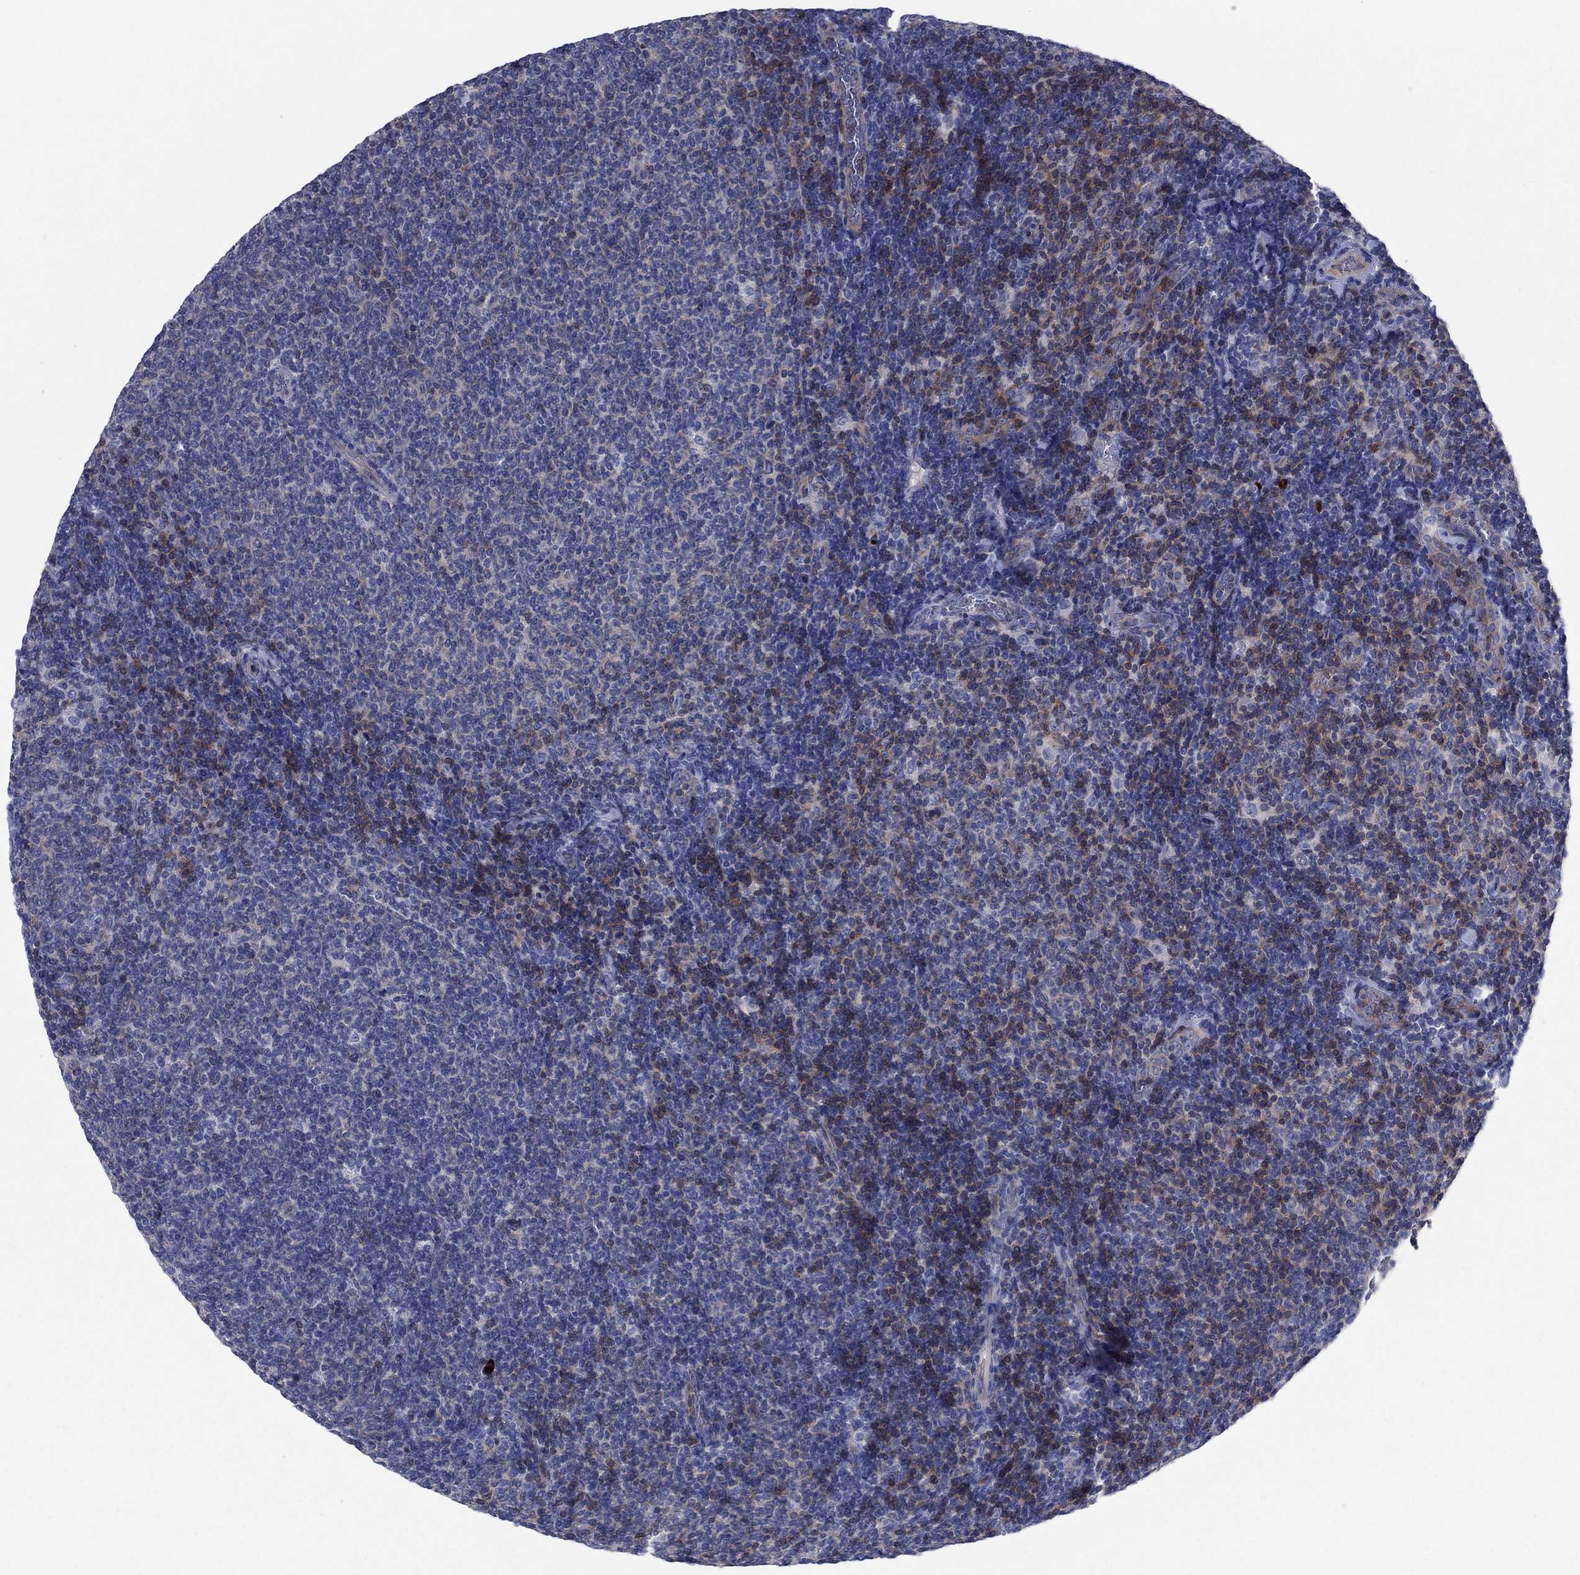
{"staining": {"intensity": "weak", "quantity": "25%-75%", "location": "cytoplasmic/membranous"}, "tissue": "lymphoma", "cell_type": "Tumor cells", "image_type": "cancer", "snomed": [{"axis": "morphology", "description": "Malignant lymphoma, non-Hodgkin's type, Low grade"}, {"axis": "topography", "description": "Lymph node"}], "caption": "Human lymphoma stained for a protein (brown) exhibits weak cytoplasmic/membranous positive positivity in approximately 25%-75% of tumor cells.", "gene": "PVR", "patient": {"sex": "male", "age": 52}}